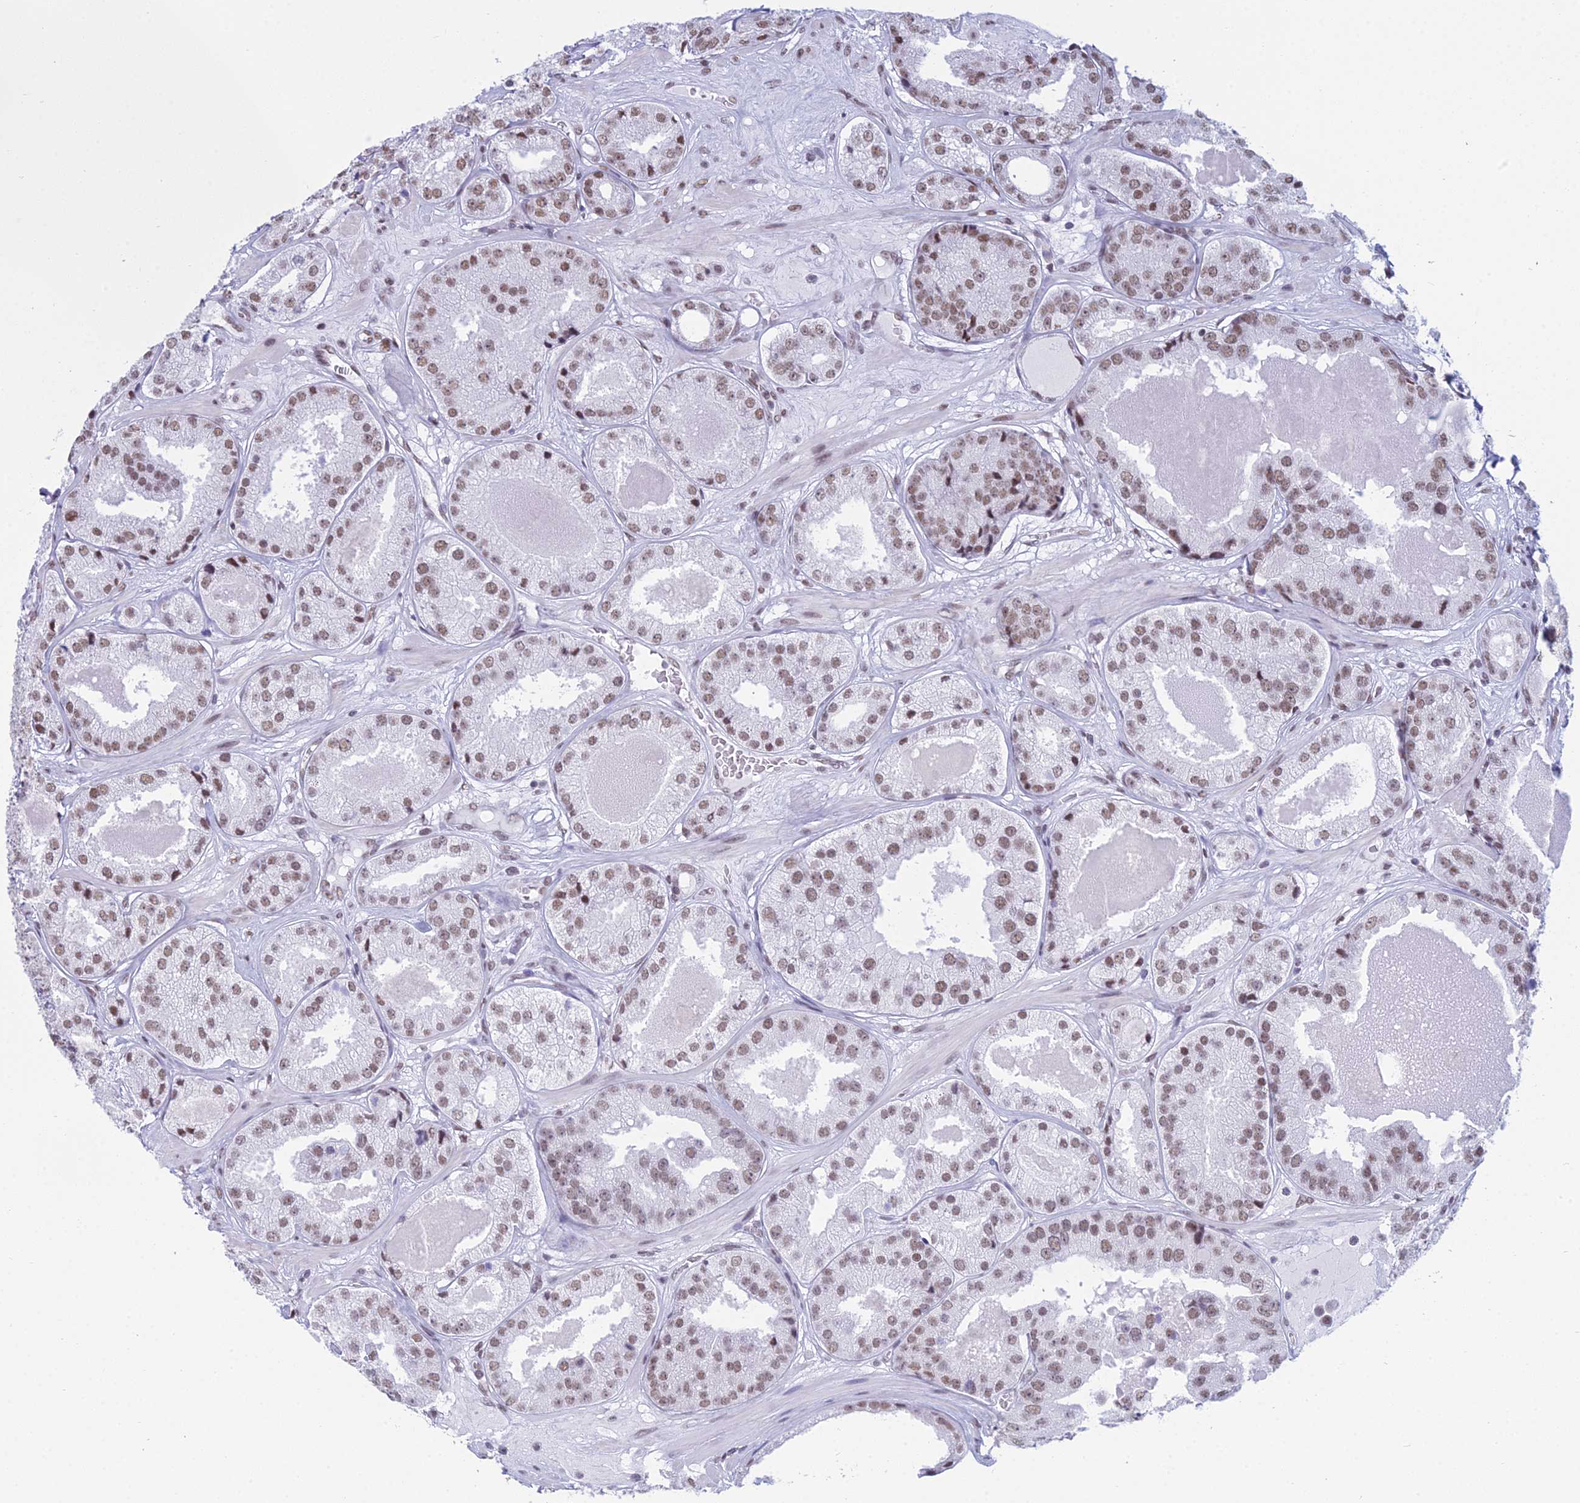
{"staining": {"intensity": "moderate", "quantity": ">75%", "location": "nuclear"}, "tissue": "prostate cancer", "cell_type": "Tumor cells", "image_type": "cancer", "snomed": [{"axis": "morphology", "description": "Adenocarcinoma, High grade"}, {"axis": "topography", "description": "Prostate"}], "caption": "A histopathology image of human prostate cancer stained for a protein shows moderate nuclear brown staining in tumor cells.", "gene": "CDC26", "patient": {"sex": "male", "age": 63}}